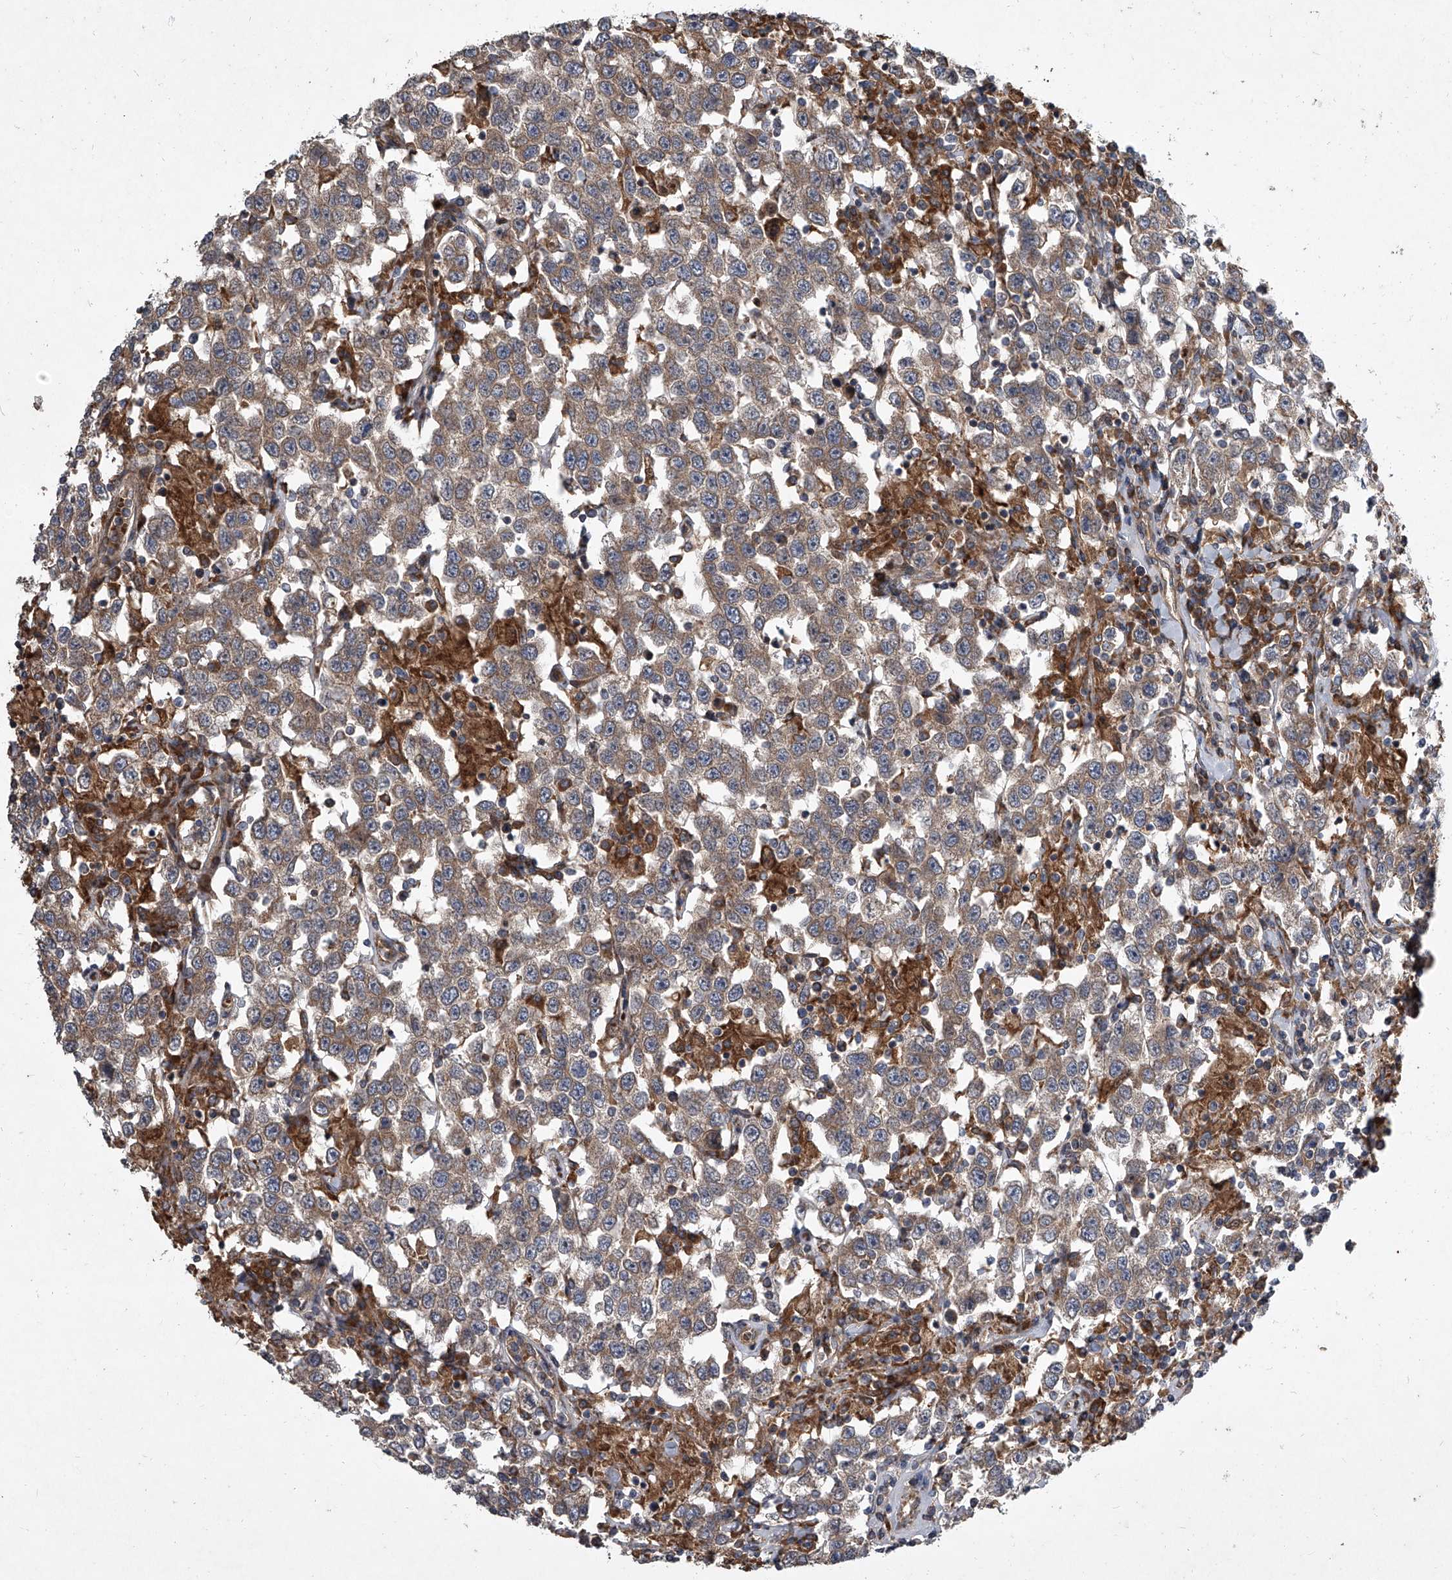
{"staining": {"intensity": "weak", "quantity": ">75%", "location": "cytoplasmic/membranous"}, "tissue": "testis cancer", "cell_type": "Tumor cells", "image_type": "cancer", "snomed": [{"axis": "morphology", "description": "Seminoma, NOS"}, {"axis": "topography", "description": "Testis"}], "caption": "Testis cancer (seminoma) tissue displays weak cytoplasmic/membranous expression in approximately >75% of tumor cells, visualized by immunohistochemistry. The staining was performed using DAB, with brown indicating positive protein expression. Nuclei are stained blue with hematoxylin.", "gene": "EVA1C", "patient": {"sex": "male", "age": 41}}